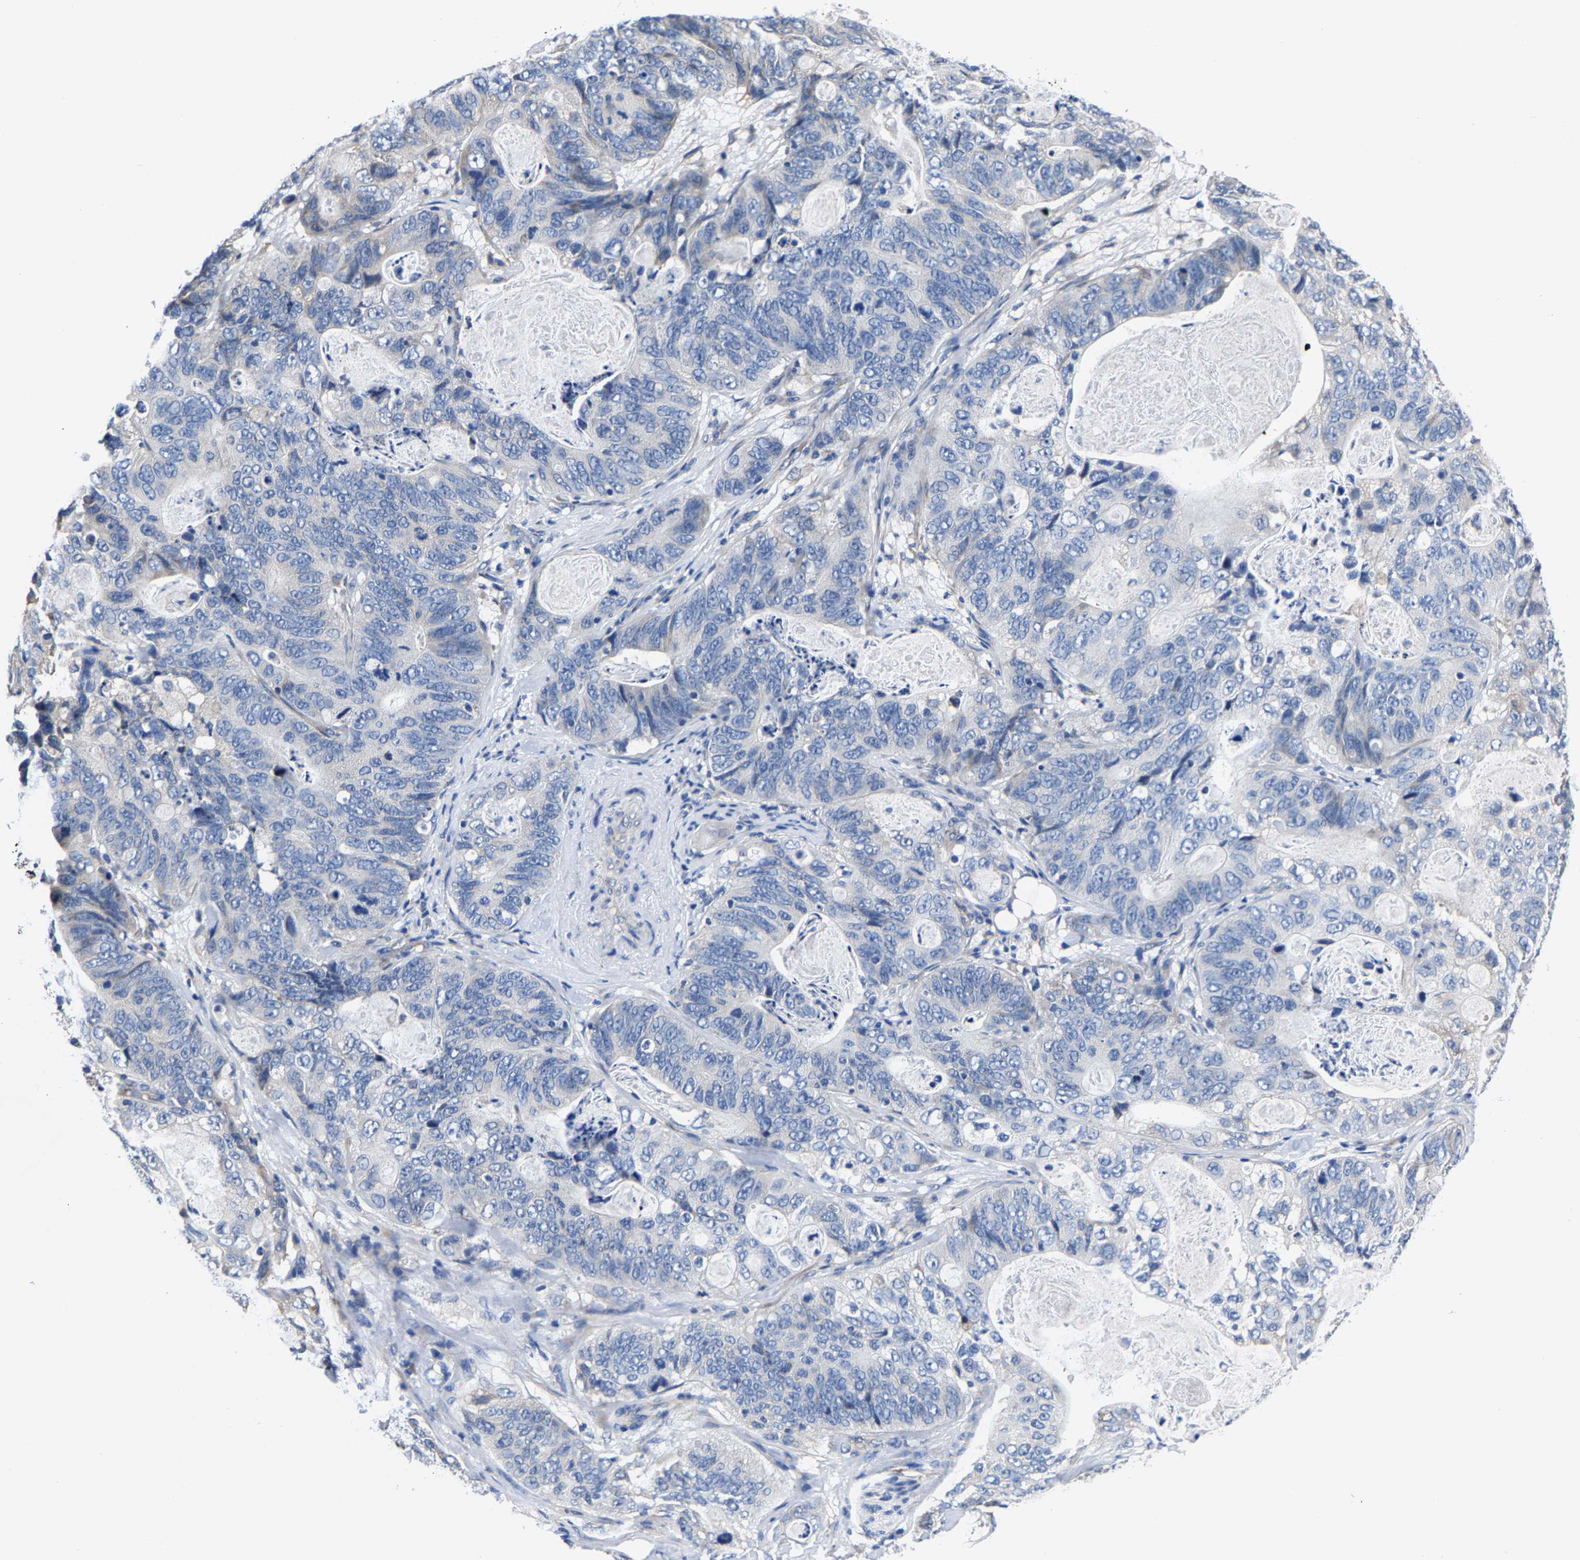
{"staining": {"intensity": "negative", "quantity": "none", "location": "none"}, "tissue": "stomach cancer", "cell_type": "Tumor cells", "image_type": "cancer", "snomed": [{"axis": "morphology", "description": "Normal tissue, NOS"}, {"axis": "morphology", "description": "Adenocarcinoma, NOS"}, {"axis": "topography", "description": "Stomach"}], "caption": "A micrograph of stomach cancer stained for a protein shows no brown staining in tumor cells.", "gene": "SRPK2", "patient": {"sex": "female", "age": 89}}